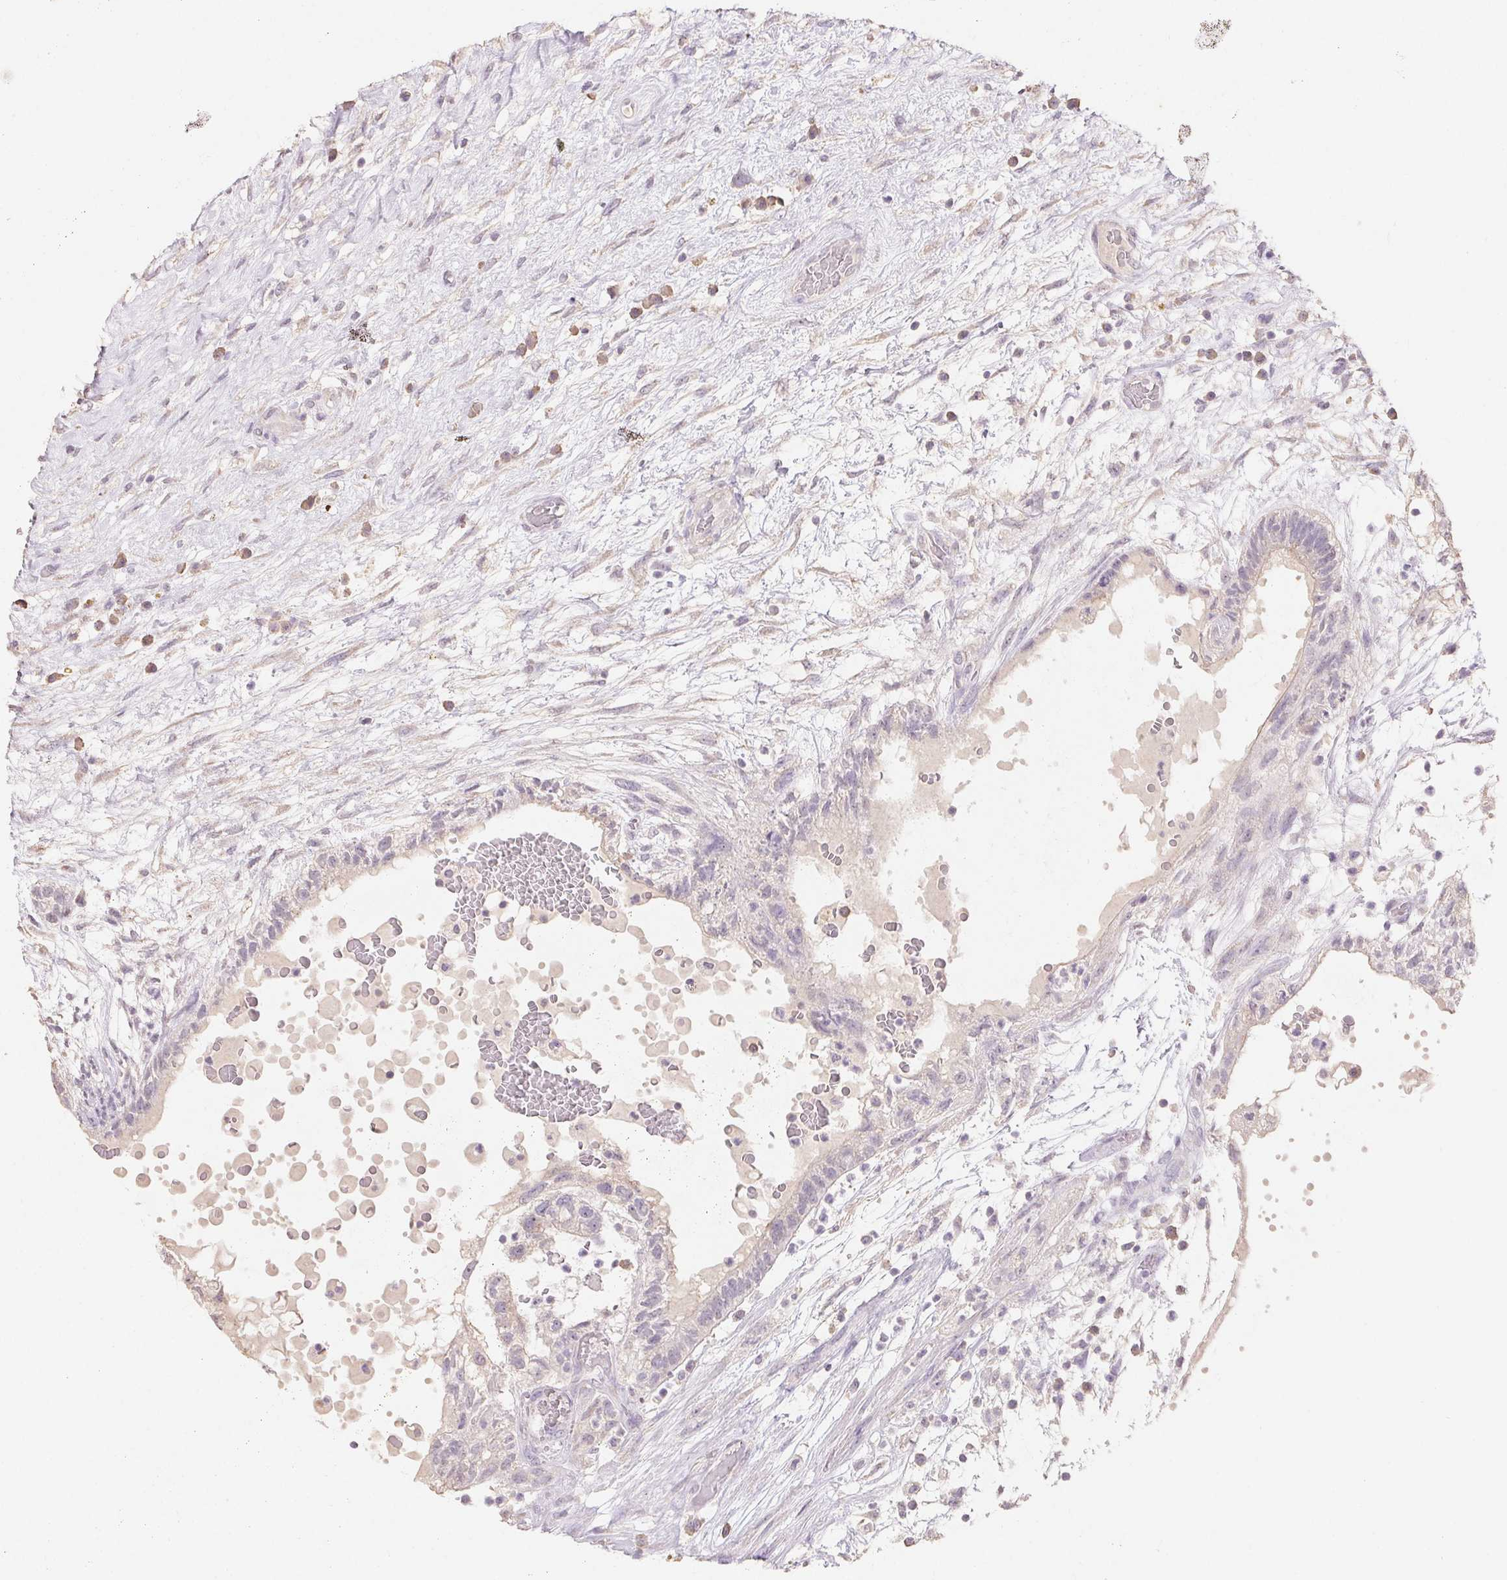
{"staining": {"intensity": "negative", "quantity": "none", "location": "none"}, "tissue": "testis cancer", "cell_type": "Tumor cells", "image_type": "cancer", "snomed": [{"axis": "morphology", "description": "Normal tissue, NOS"}, {"axis": "morphology", "description": "Carcinoma, Embryonal, NOS"}, {"axis": "topography", "description": "Testis"}], "caption": "Immunohistochemistry photomicrograph of human testis cancer (embryonal carcinoma) stained for a protein (brown), which shows no expression in tumor cells. The staining is performed using DAB brown chromogen with nuclei counter-stained in using hematoxylin.", "gene": "MAP7D2", "patient": {"sex": "male", "age": 32}}